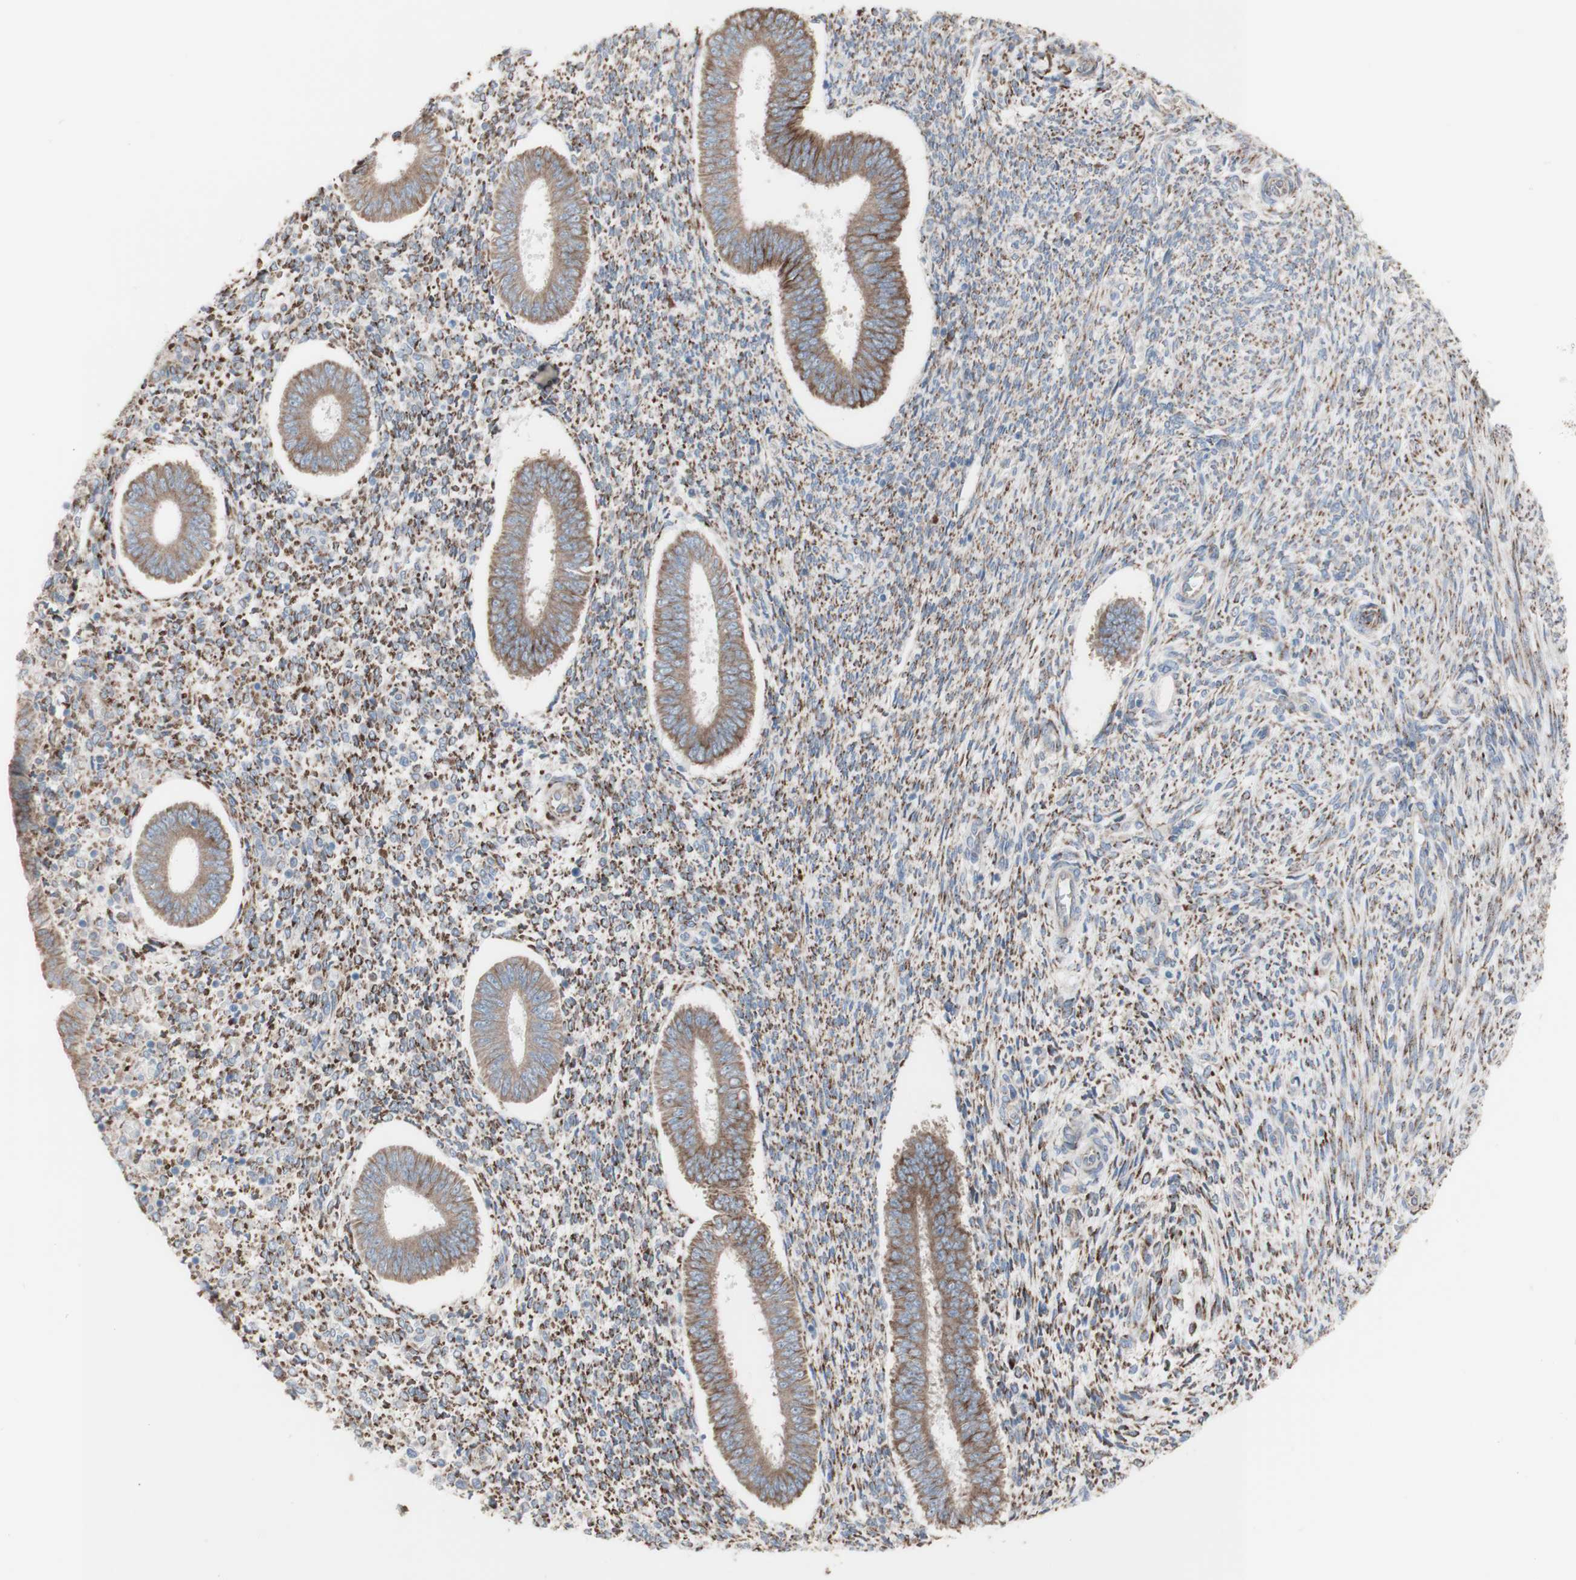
{"staining": {"intensity": "strong", "quantity": ">75%", "location": "cytoplasmic/membranous"}, "tissue": "endometrium", "cell_type": "Cells in endometrial stroma", "image_type": "normal", "snomed": [{"axis": "morphology", "description": "Normal tissue, NOS"}, {"axis": "topography", "description": "Endometrium"}], "caption": "Immunohistochemistry staining of unremarkable endometrium, which displays high levels of strong cytoplasmic/membranous positivity in approximately >75% of cells in endometrial stroma indicating strong cytoplasmic/membranous protein staining. The staining was performed using DAB (3,3'-diaminobenzidine) (brown) for protein detection and nuclei were counterstained in hematoxylin (blue).", "gene": "AGPAT5", "patient": {"sex": "female", "age": 35}}